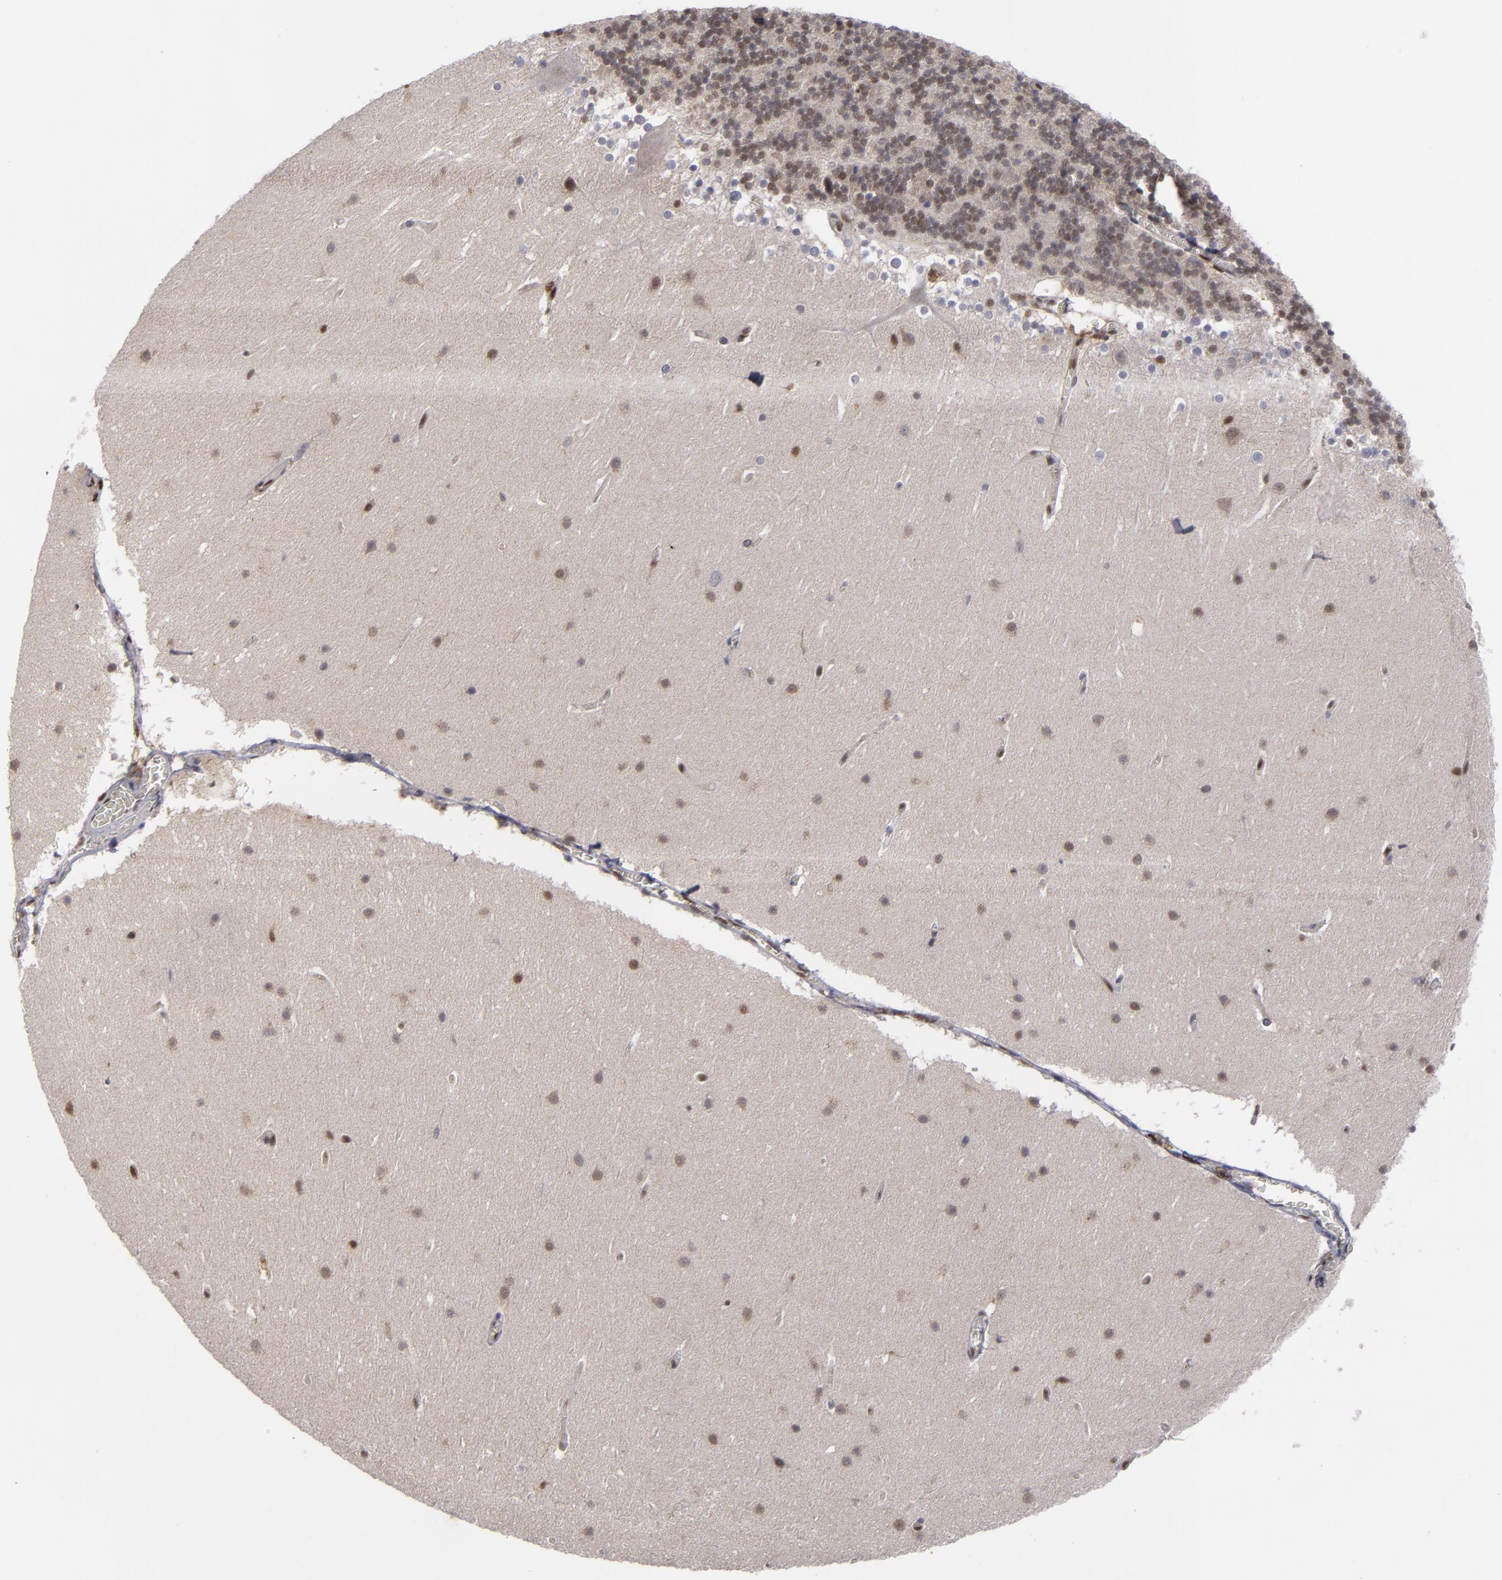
{"staining": {"intensity": "weak", "quantity": "<25%", "location": "cytoplasmic/membranous,nuclear"}, "tissue": "cerebellum", "cell_type": "Cells in granular layer", "image_type": "normal", "snomed": [{"axis": "morphology", "description": "Normal tissue, NOS"}, {"axis": "topography", "description": "Cerebellum"}], "caption": "High power microscopy image of an immunohistochemistry photomicrograph of normal cerebellum, revealing no significant staining in cells in granular layer. (DAB IHC visualized using brightfield microscopy, high magnification).", "gene": "GSR", "patient": {"sex": "female", "age": 19}}